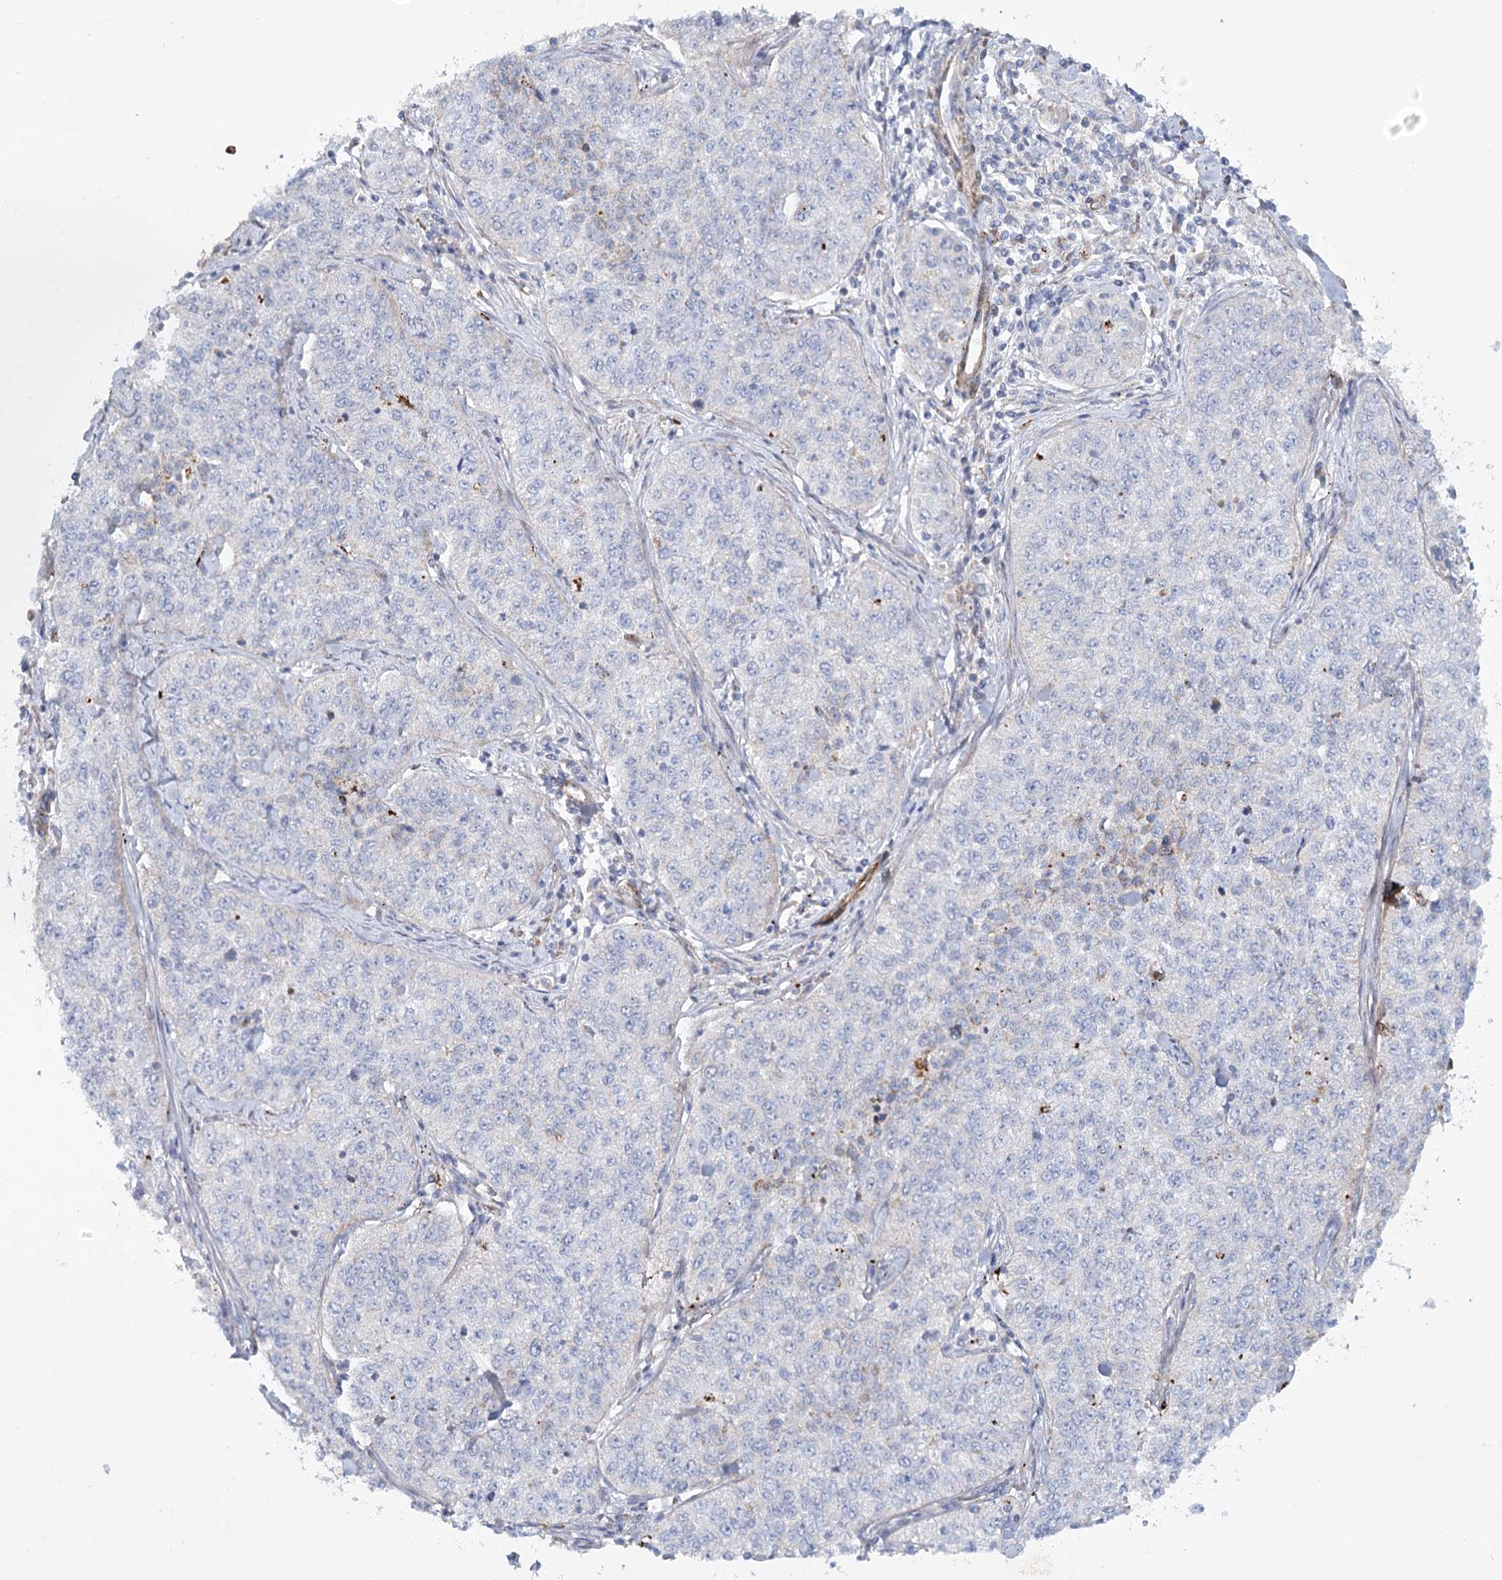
{"staining": {"intensity": "negative", "quantity": "none", "location": "none"}, "tissue": "cervical cancer", "cell_type": "Tumor cells", "image_type": "cancer", "snomed": [{"axis": "morphology", "description": "Squamous cell carcinoma, NOS"}, {"axis": "topography", "description": "Cervix"}], "caption": "Immunohistochemical staining of cervical cancer (squamous cell carcinoma) shows no significant expression in tumor cells. (Brightfield microscopy of DAB (3,3'-diaminobenzidine) immunohistochemistry at high magnification).", "gene": "TMEM164", "patient": {"sex": "female", "age": 35}}